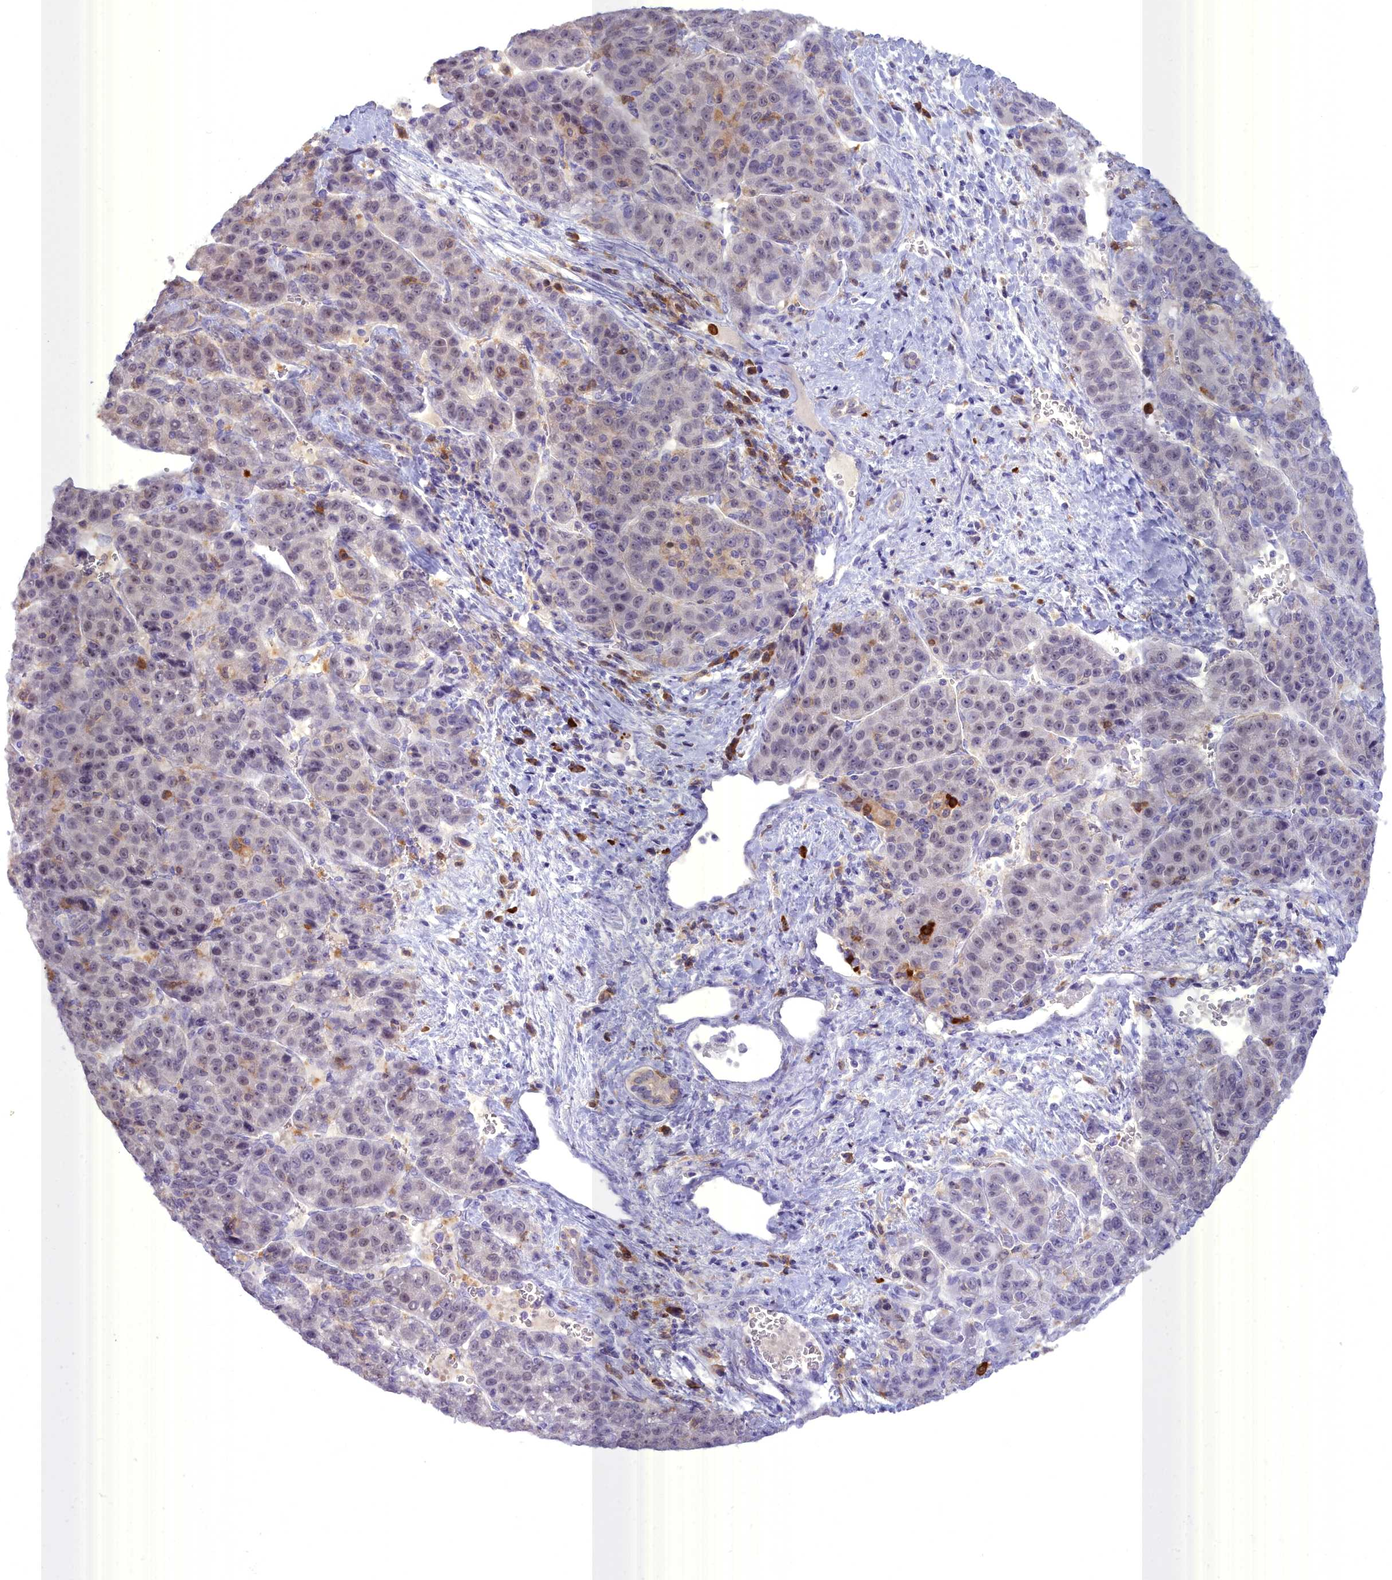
{"staining": {"intensity": "negative", "quantity": "none", "location": "none"}, "tissue": "liver cancer", "cell_type": "Tumor cells", "image_type": "cancer", "snomed": [{"axis": "morphology", "description": "Carcinoma, Hepatocellular, NOS"}, {"axis": "topography", "description": "Liver"}], "caption": "DAB immunohistochemical staining of human hepatocellular carcinoma (liver) displays no significant expression in tumor cells.", "gene": "BLNK", "patient": {"sex": "female", "age": 53}}